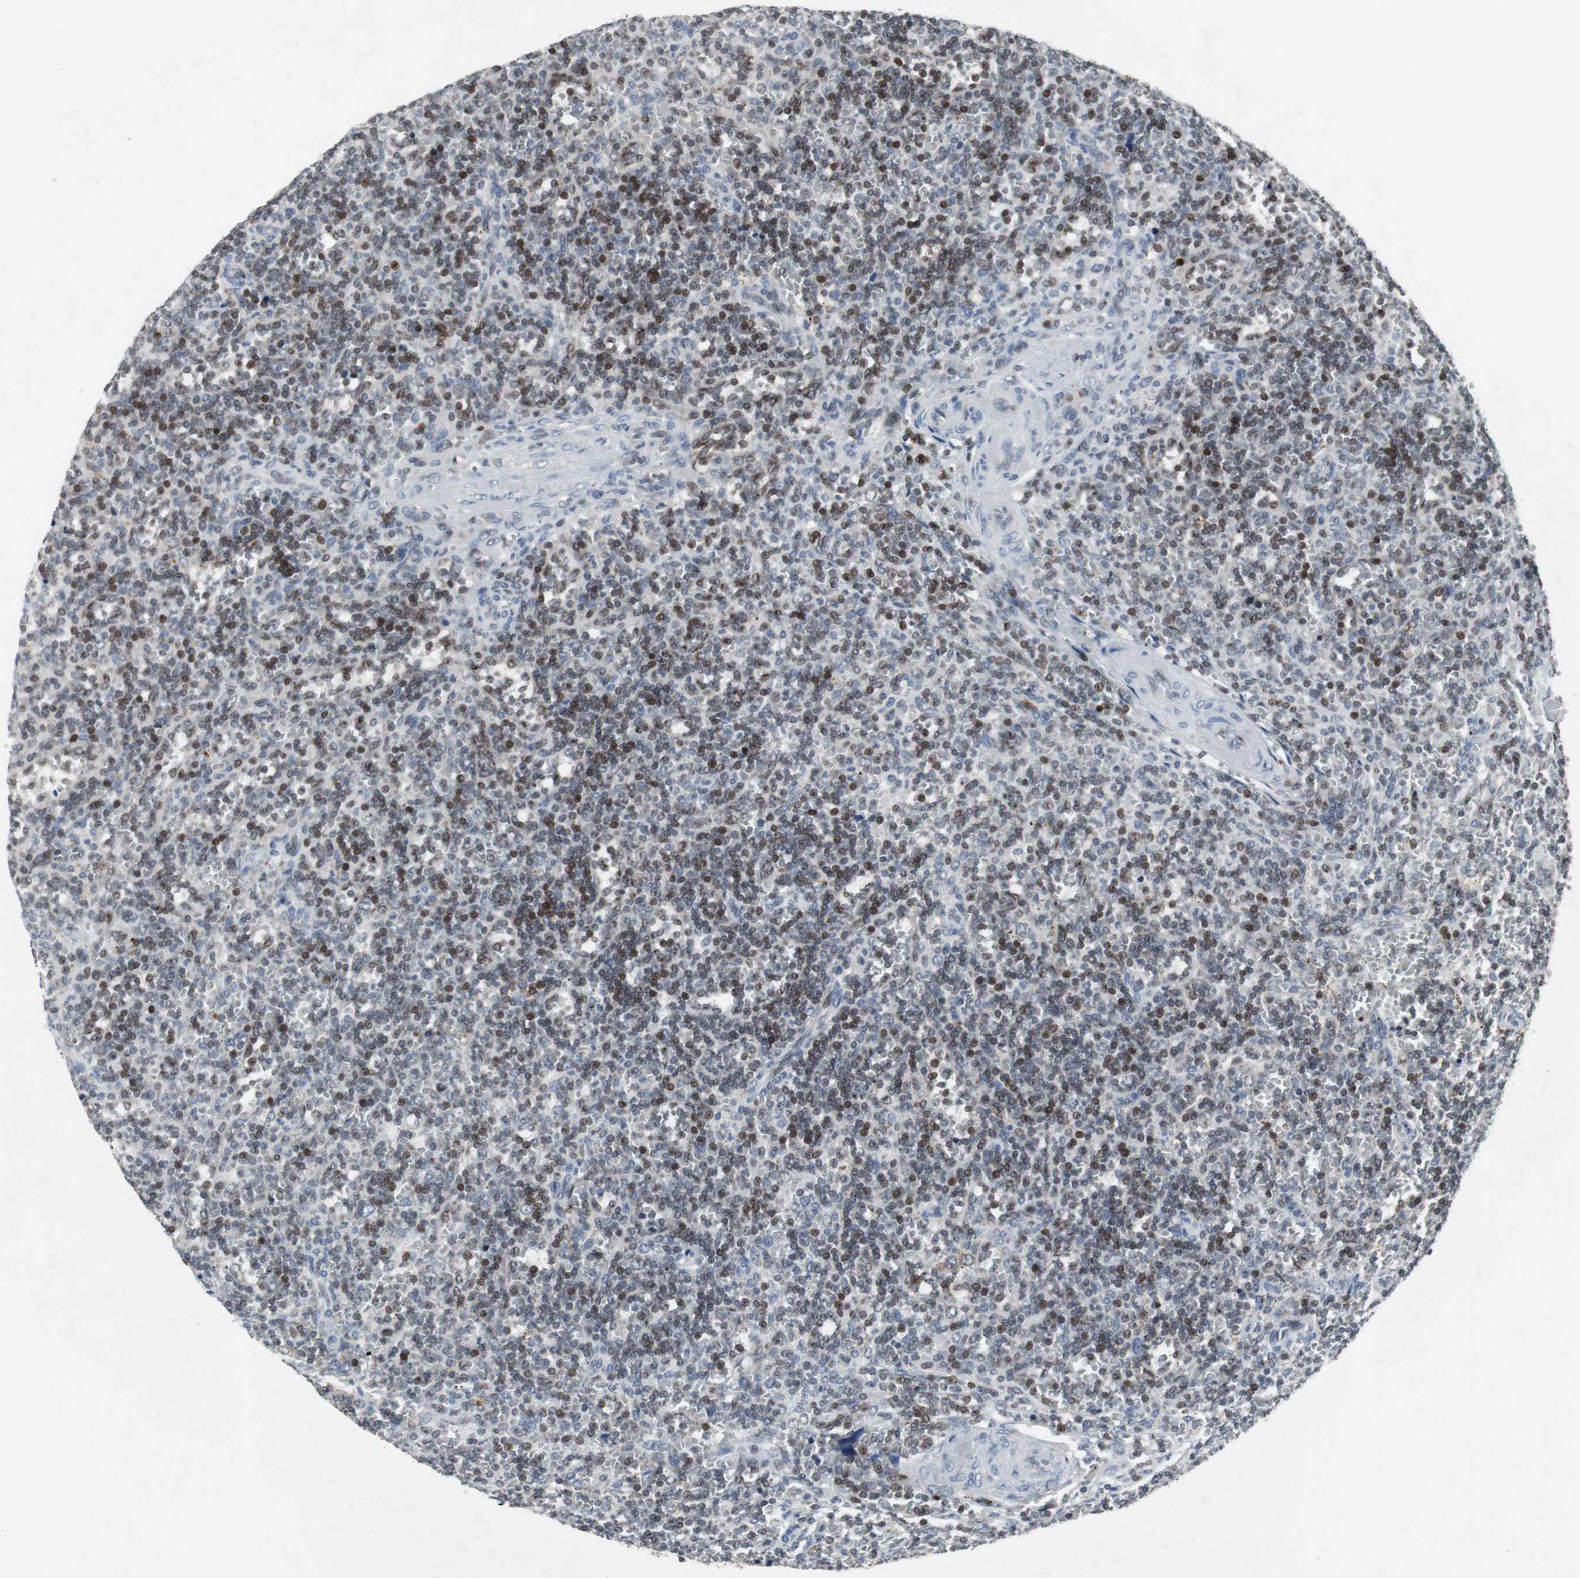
{"staining": {"intensity": "strong", "quantity": "<25%", "location": "nuclear"}, "tissue": "lymphoma", "cell_type": "Tumor cells", "image_type": "cancer", "snomed": [{"axis": "morphology", "description": "Malignant lymphoma, non-Hodgkin's type, Low grade"}, {"axis": "topography", "description": "Spleen"}], "caption": "IHC of low-grade malignant lymphoma, non-Hodgkin's type shows medium levels of strong nuclear positivity in about <25% of tumor cells.", "gene": "ZNF396", "patient": {"sex": "male", "age": 73}}